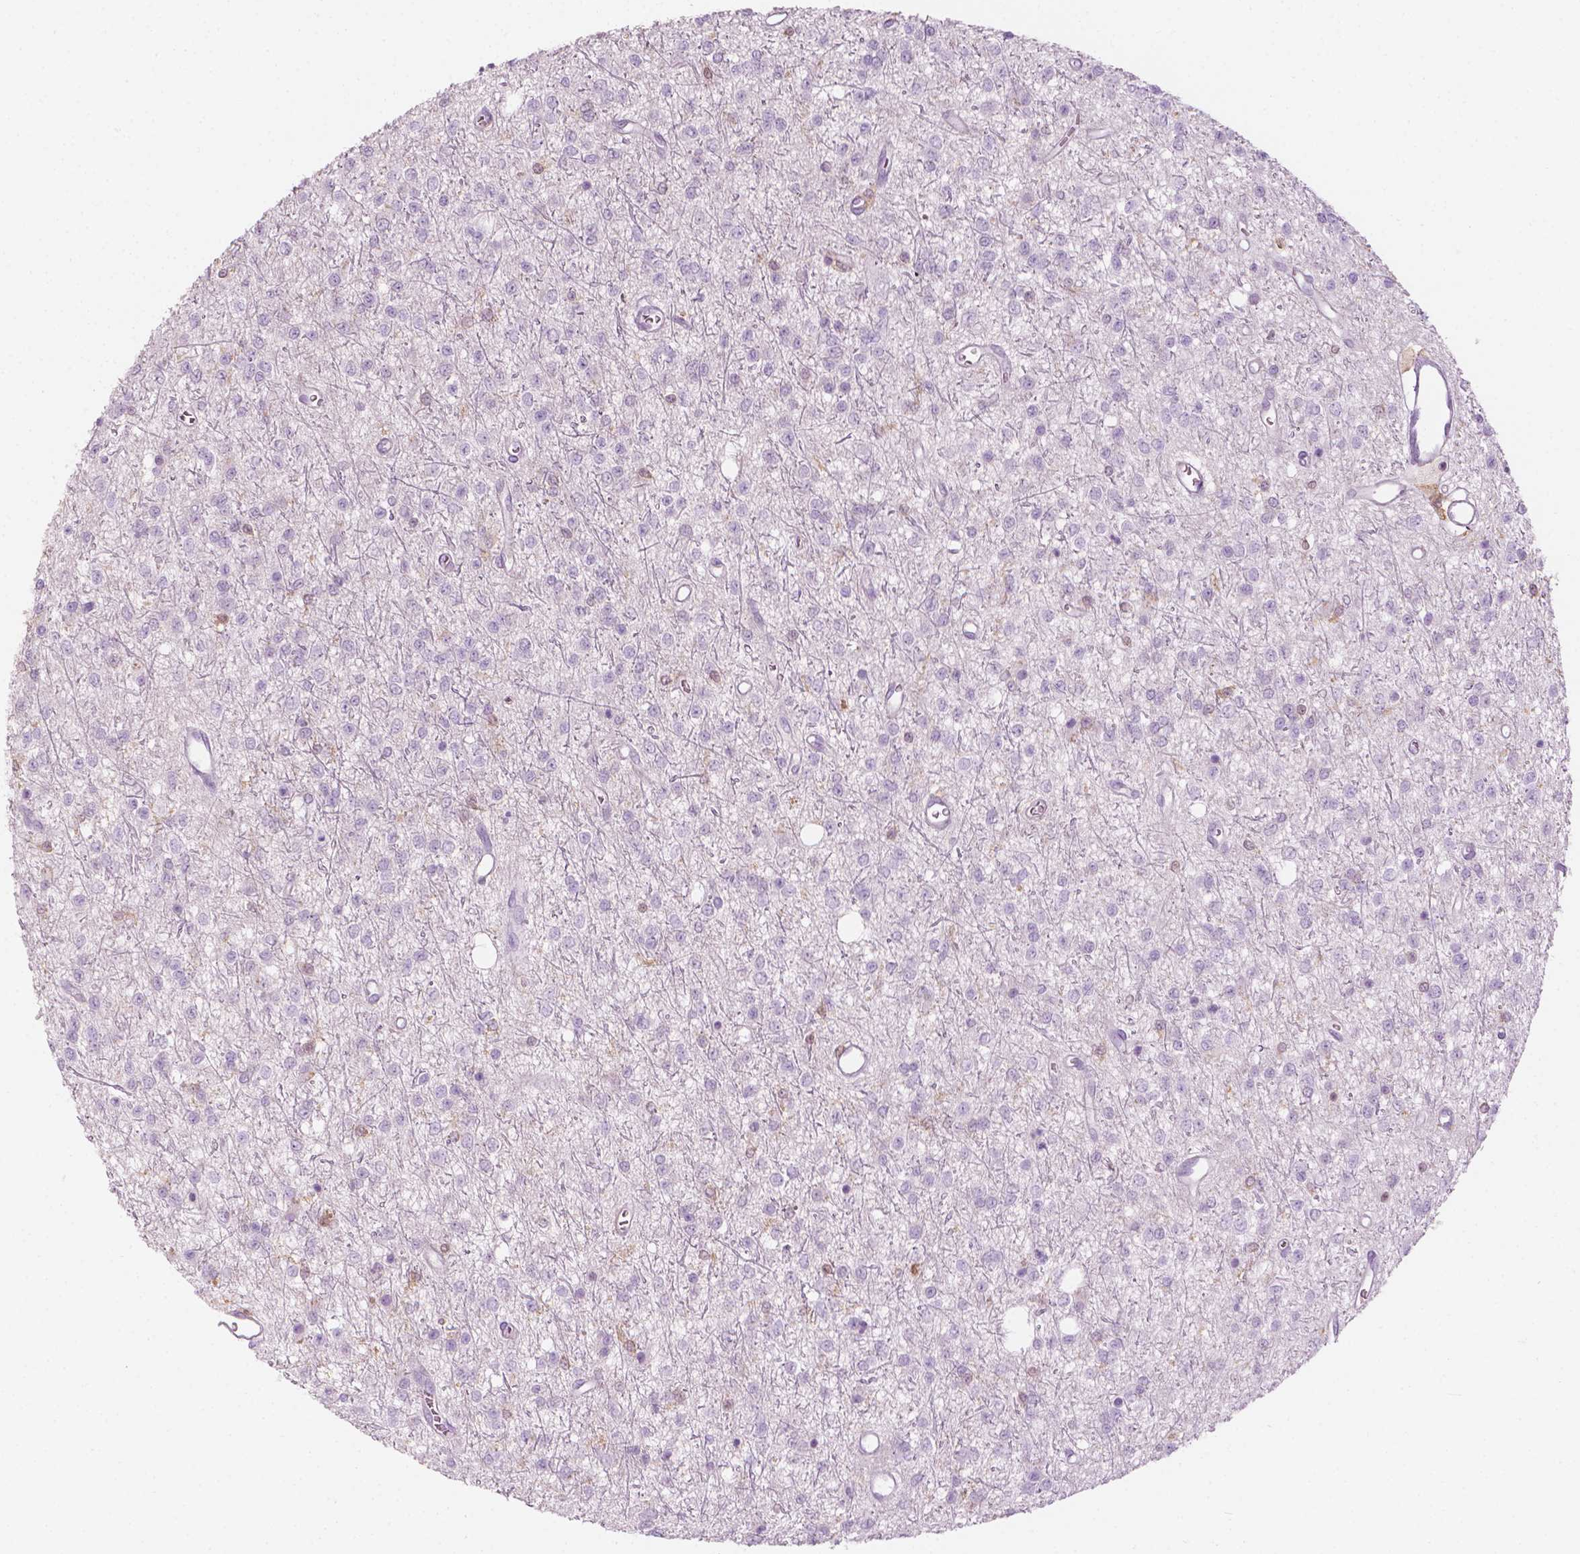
{"staining": {"intensity": "moderate", "quantity": "<25%", "location": "cytoplasmic/membranous,nuclear"}, "tissue": "glioma", "cell_type": "Tumor cells", "image_type": "cancer", "snomed": [{"axis": "morphology", "description": "Glioma, malignant, Low grade"}, {"axis": "topography", "description": "Brain"}], "caption": "The image demonstrates a brown stain indicating the presence of a protein in the cytoplasmic/membranous and nuclear of tumor cells in malignant glioma (low-grade).", "gene": "SHMT1", "patient": {"sex": "female", "age": 45}}